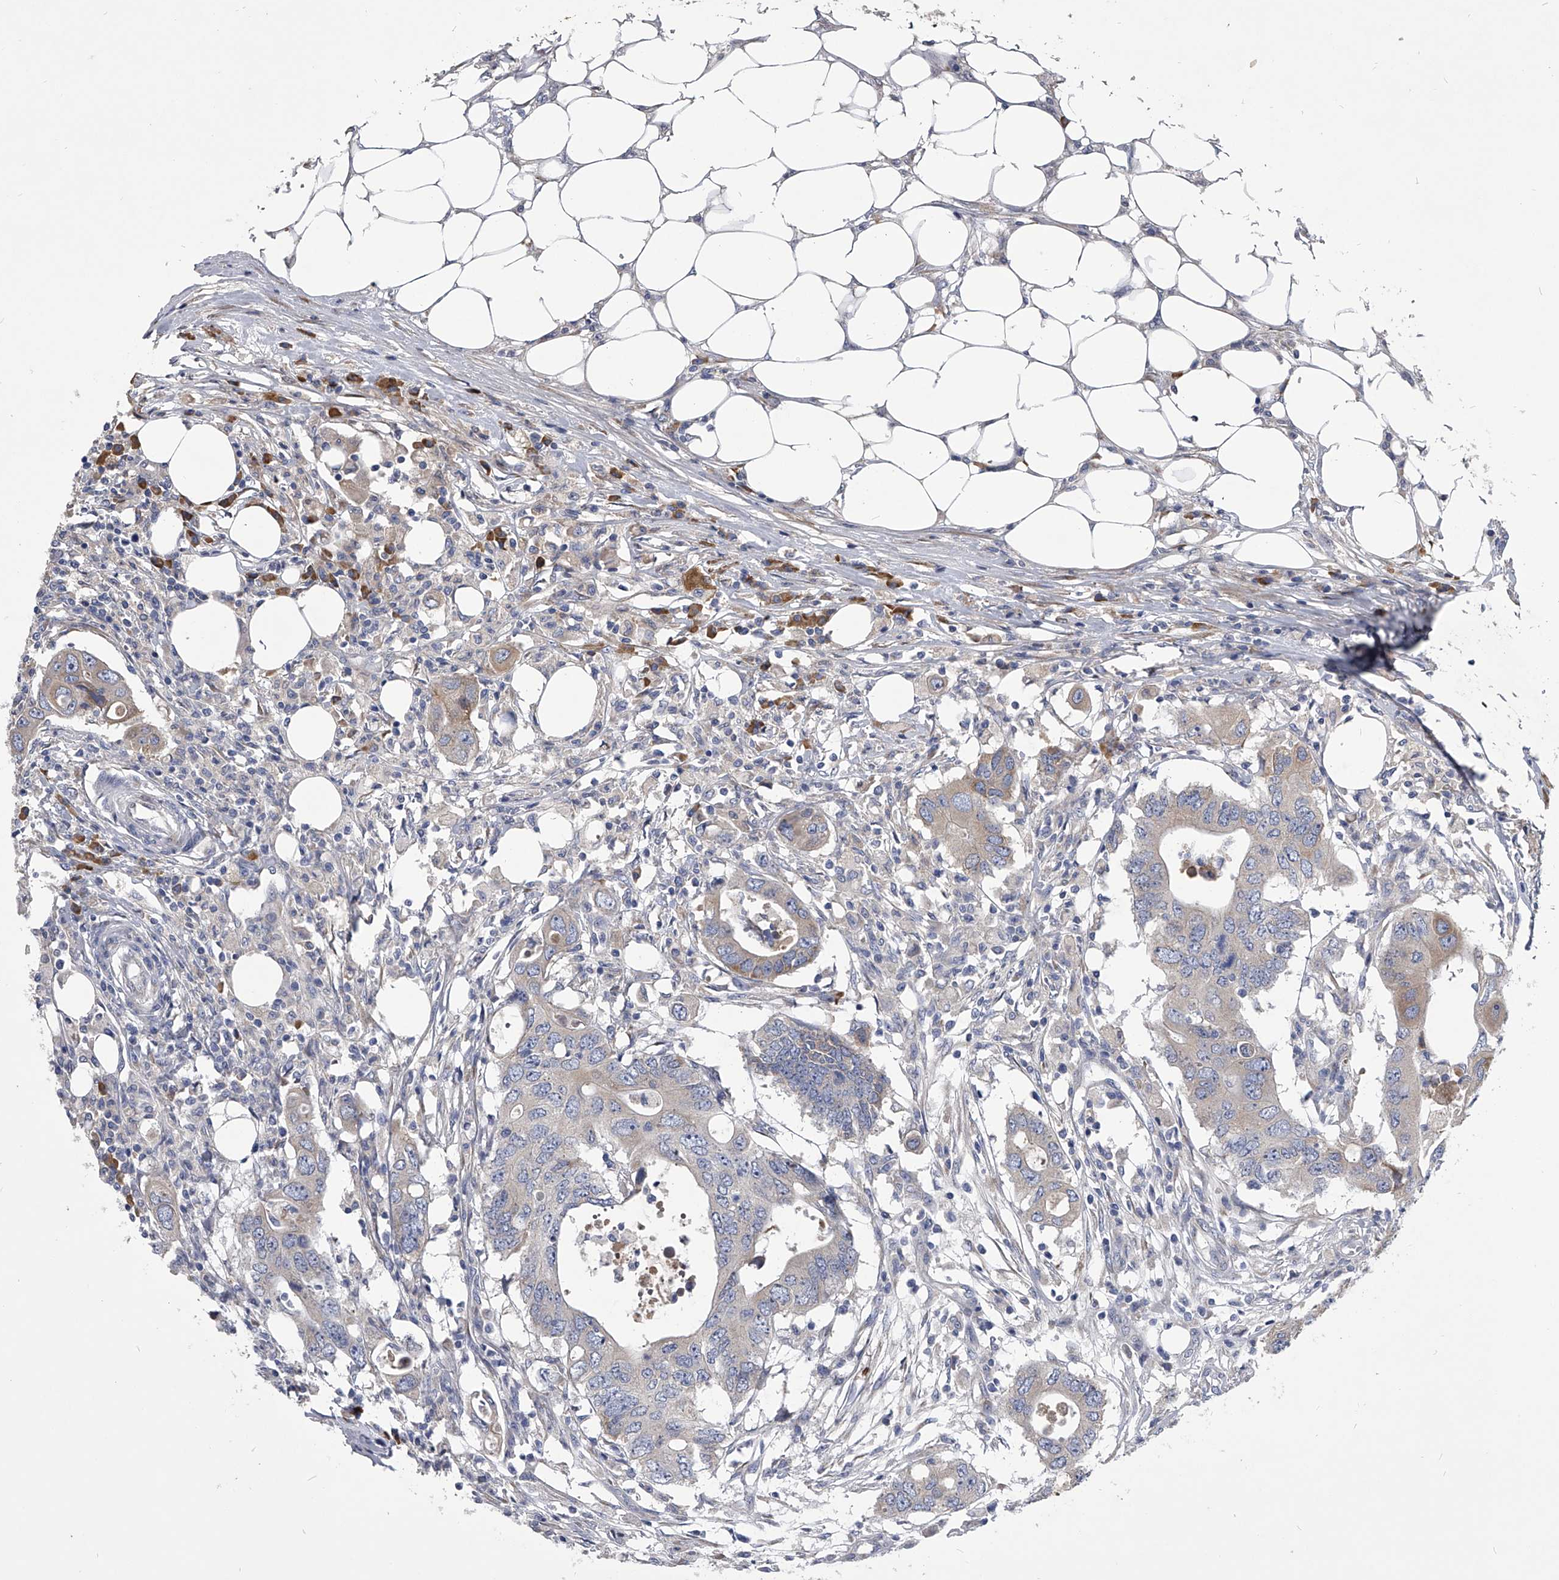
{"staining": {"intensity": "negative", "quantity": "none", "location": "none"}, "tissue": "colorectal cancer", "cell_type": "Tumor cells", "image_type": "cancer", "snomed": [{"axis": "morphology", "description": "Adenocarcinoma, NOS"}, {"axis": "topography", "description": "Colon"}], "caption": "DAB (3,3'-diaminobenzidine) immunohistochemical staining of human adenocarcinoma (colorectal) displays no significant expression in tumor cells. (Brightfield microscopy of DAB IHC at high magnification).", "gene": "CCR4", "patient": {"sex": "male", "age": 71}}